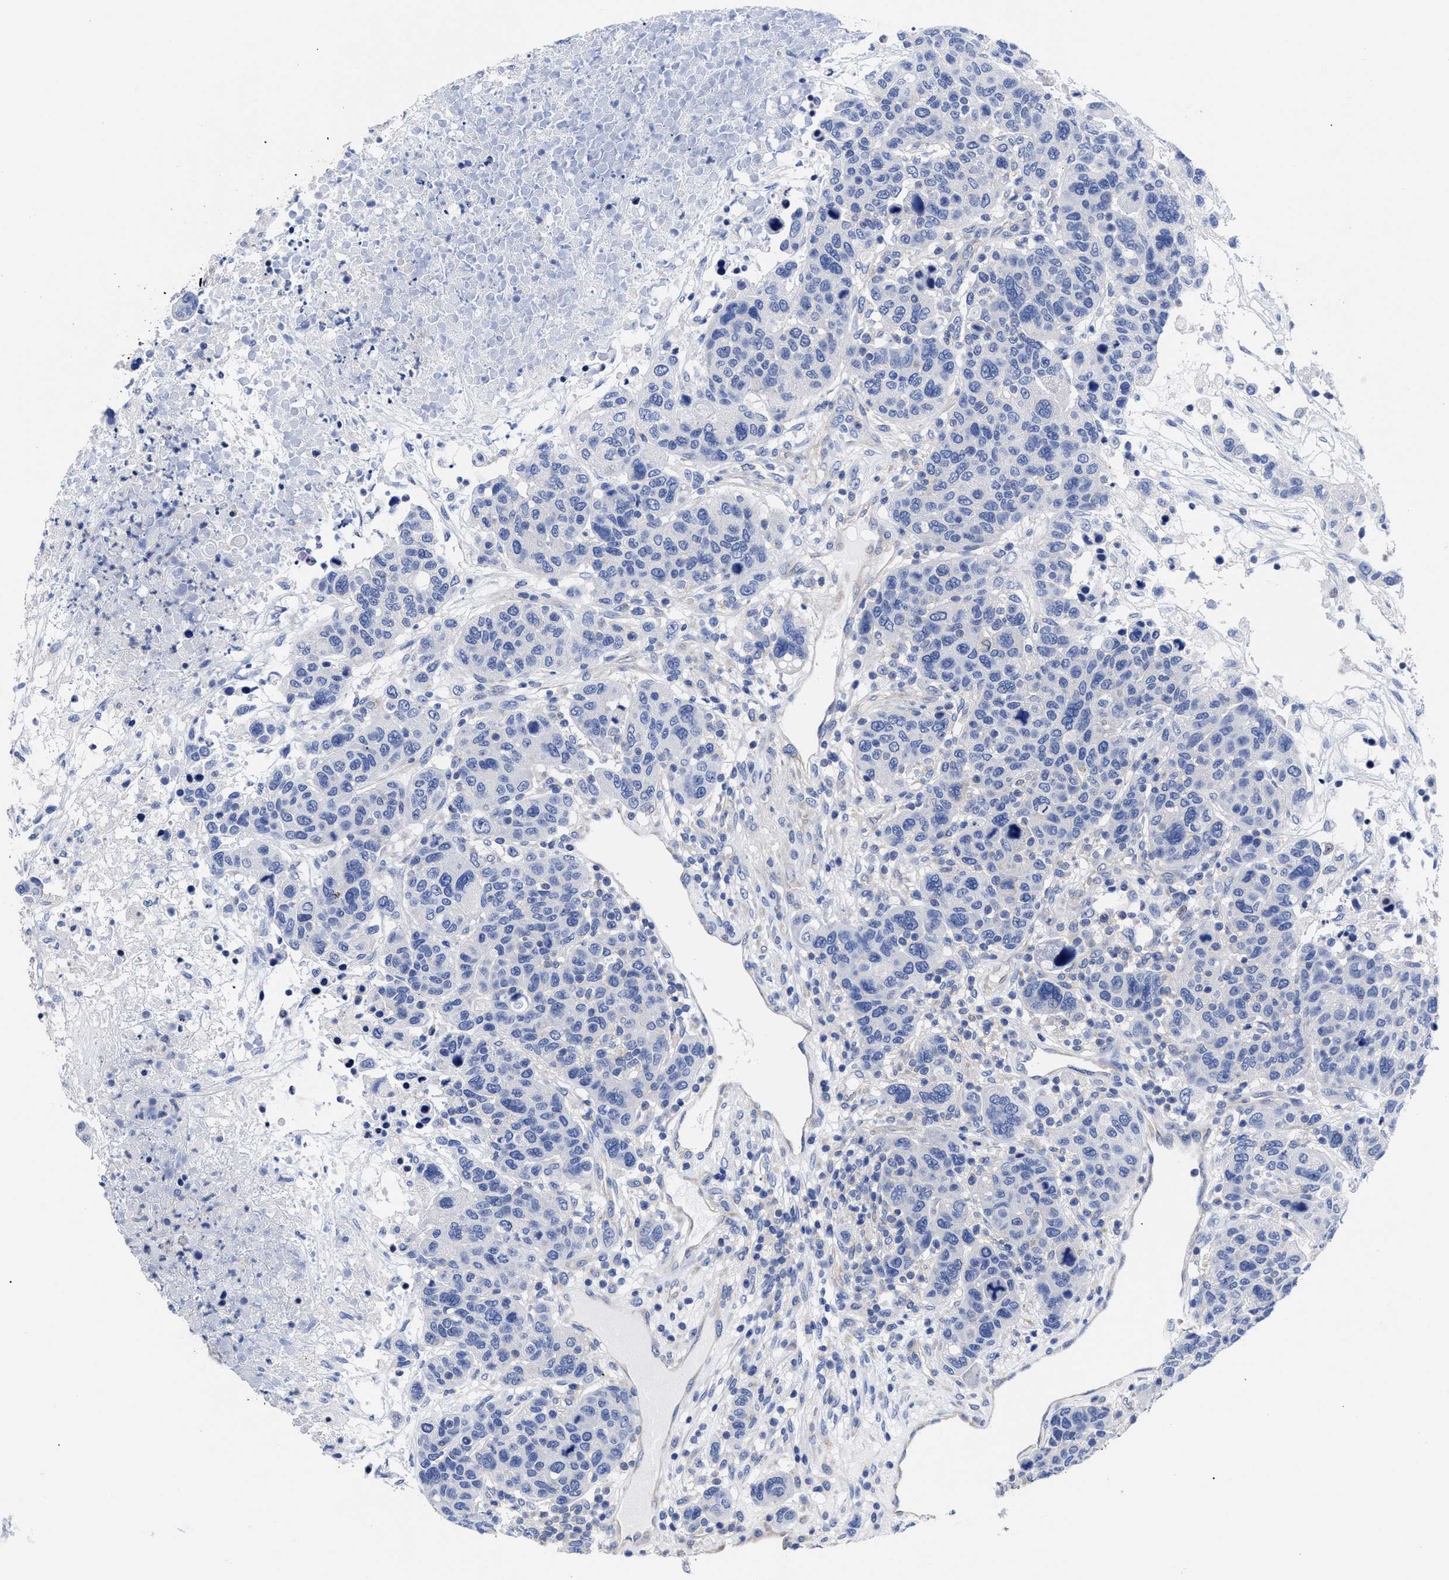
{"staining": {"intensity": "negative", "quantity": "none", "location": "none"}, "tissue": "breast cancer", "cell_type": "Tumor cells", "image_type": "cancer", "snomed": [{"axis": "morphology", "description": "Duct carcinoma"}, {"axis": "topography", "description": "Breast"}], "caption": "A high-resolution micrograph shows IHC staining of breast infiltrating ductal carcinoma, which reveals no significant positivity in tumor cells. (DAB (3,3'-diaminobenzidine) immunohistochemistry visualized using brightfield microscopy, high magnification).", "gene": "IRAG2", "patient": {"sex": "female", "age": 37}}